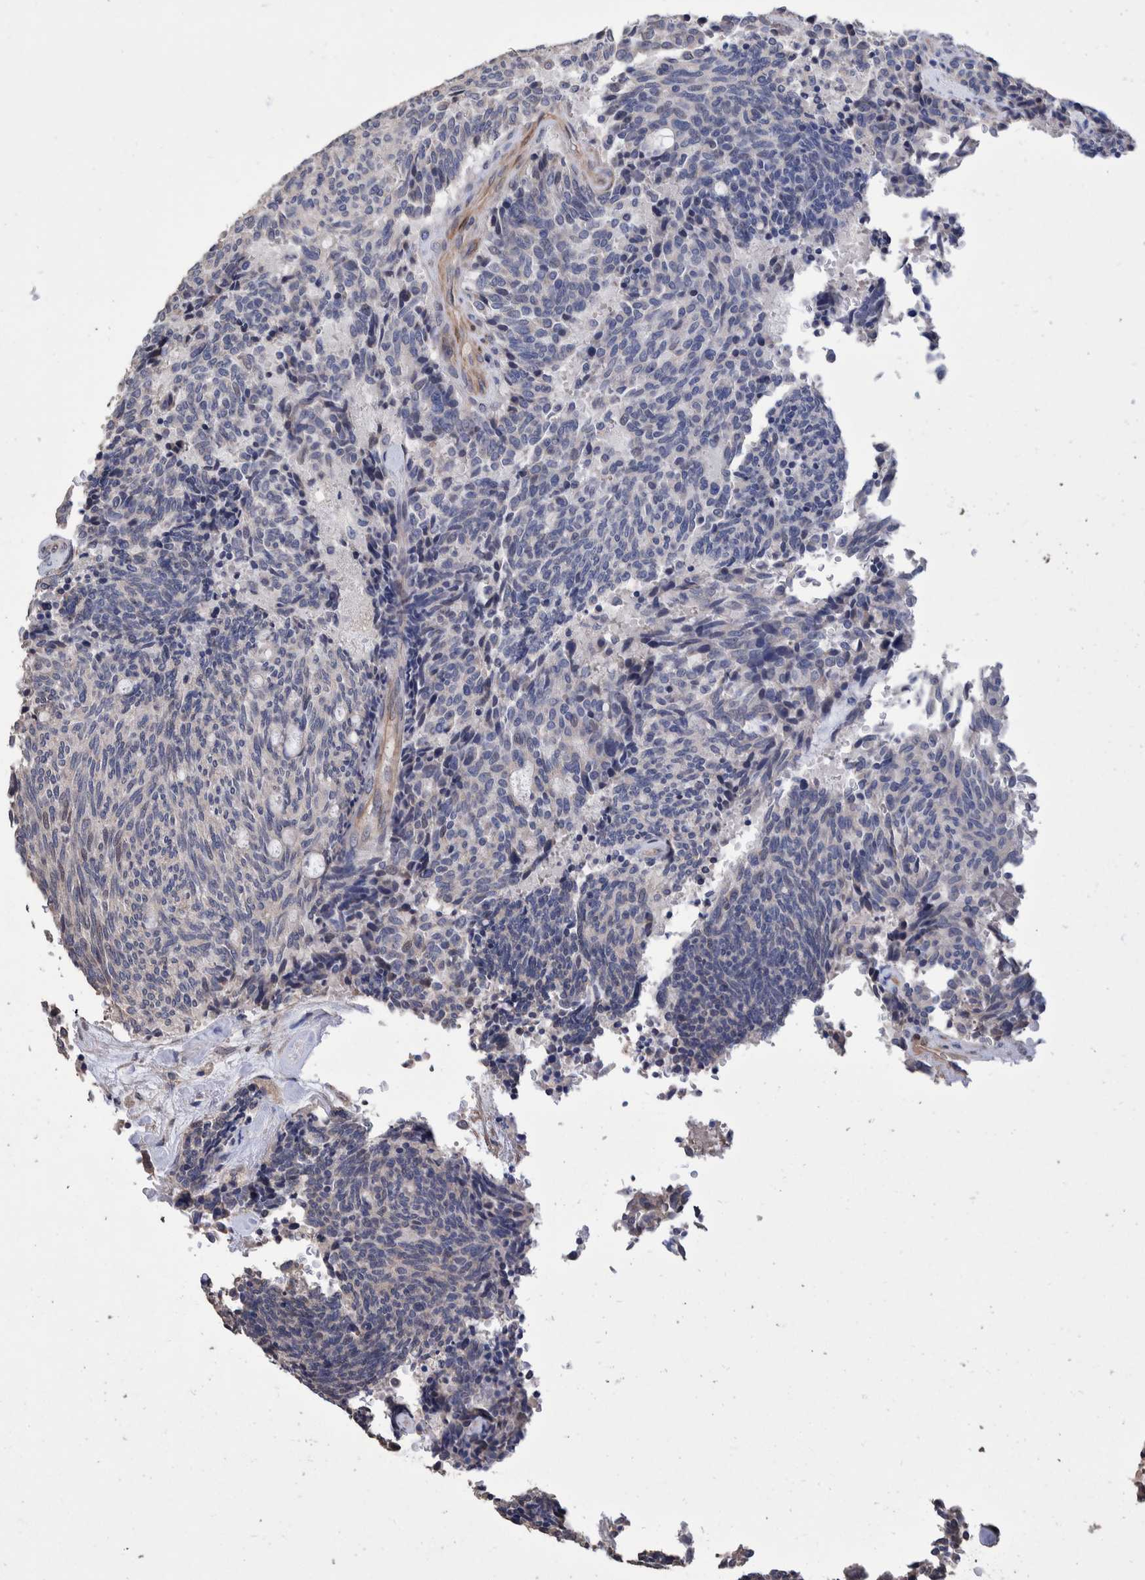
{"staining": {"intensity": "negative", "quantity": "none", "location": "none"}, "tissue": "carcinoid", "cell_type": "Tumor cells", "image_type": "cancer", "snomed": [{"axis": "morphology", "description": "Carcinoid, malignant, NOS"}, {"axis": "topography", "description": "Pancreas"}], "caption": "An immunohistochemistry (IHC) micrograph of carcinoid (malignant) is shown. There is no staining in tumor cells of carcinoid (malignant). (Stains: DAB immunohistochemistry with hematoxylin counter stain, Microscopy: brightfield microscopy at high magnification).", "gene": "SLC45A4", "patient": {"sex": "female", "age": 54}}